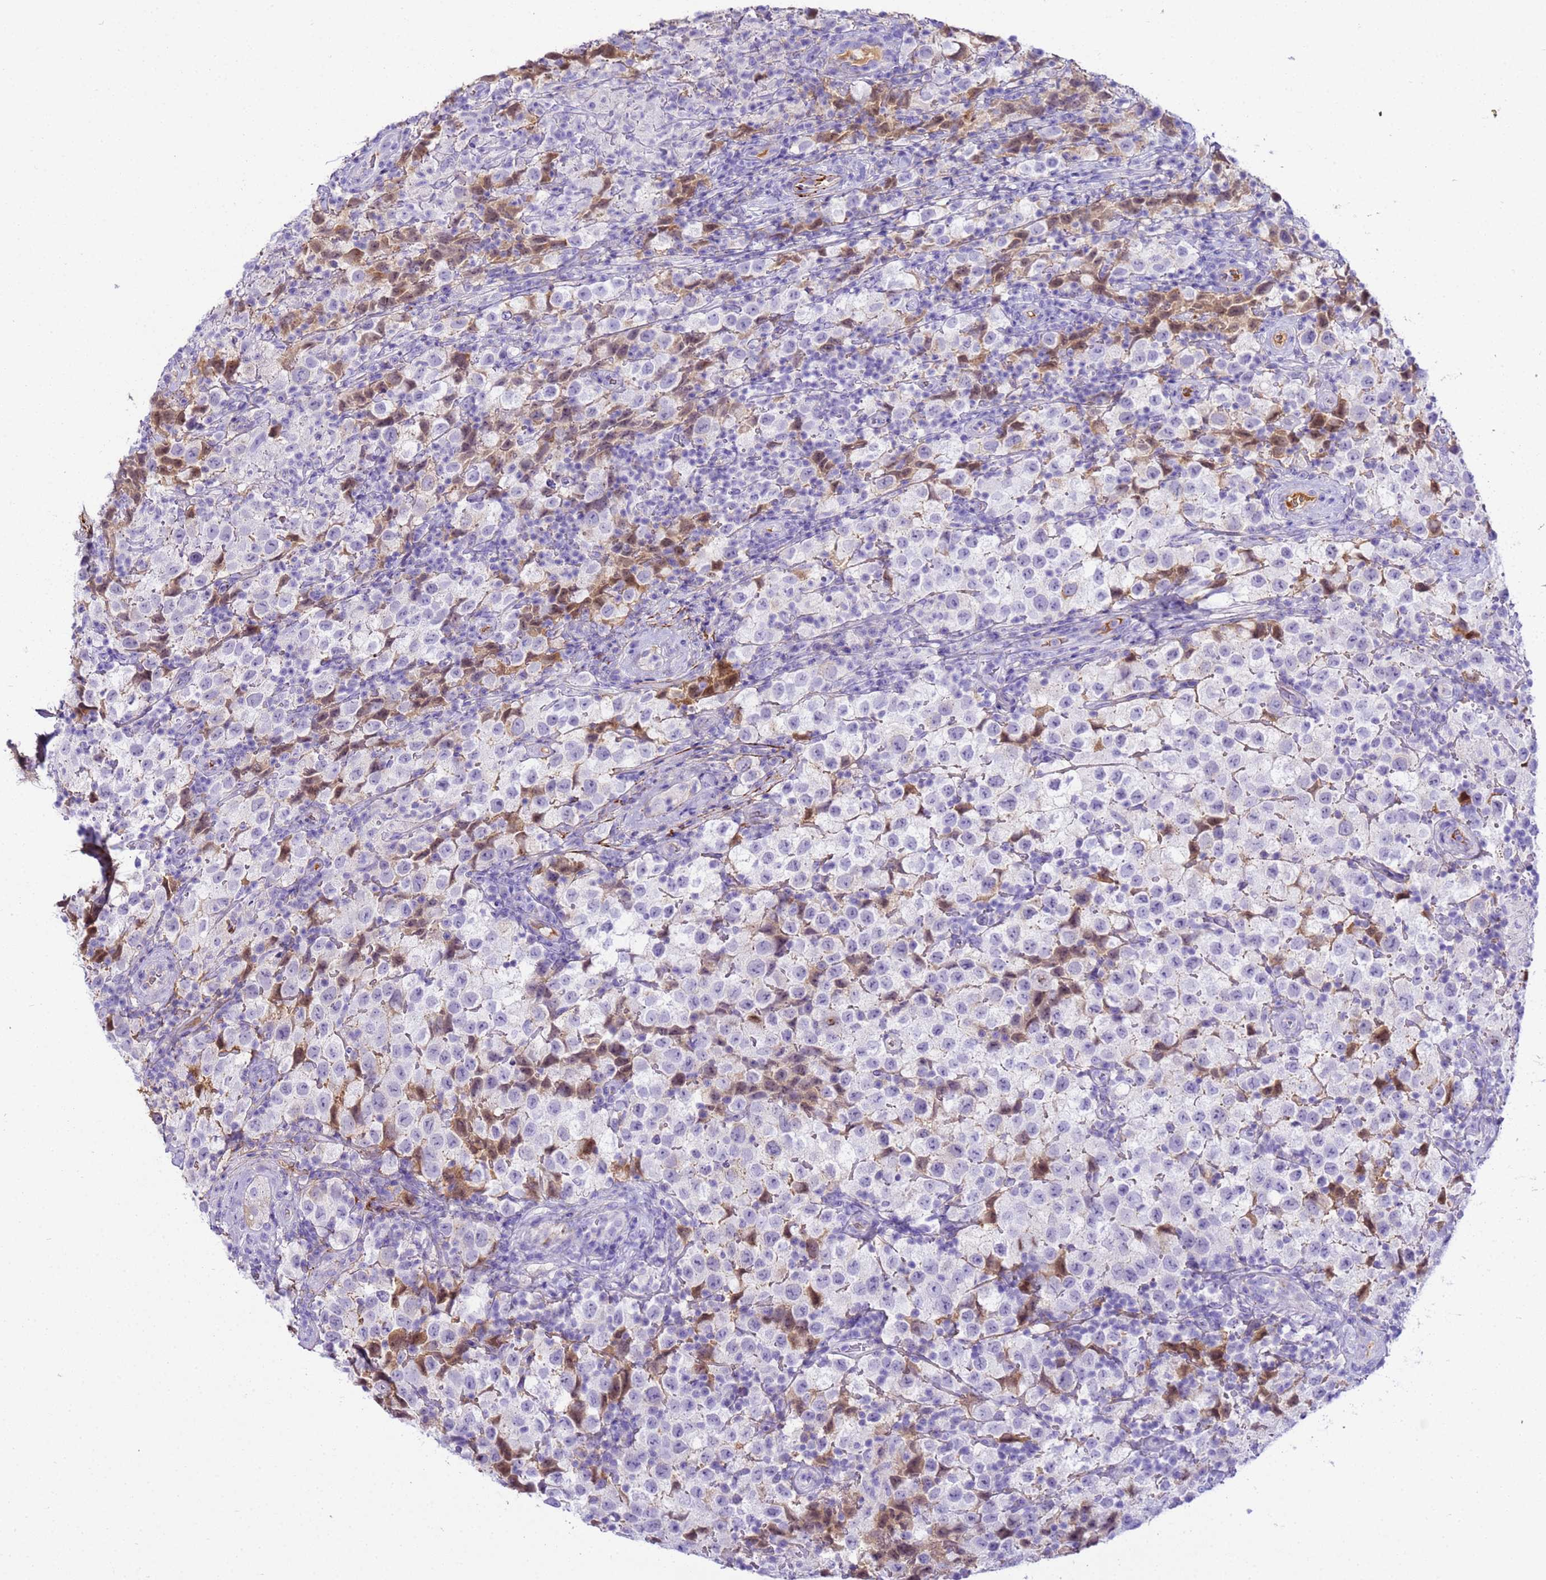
{"staining": {"intensity": "negative", "quantity": "none", "location": "none"}, "tissue": "testis cancer", "cell_type": "Tumor cells", "image_type": "cancer", "snomed": [{"axis": "morphology", "description": "Seminoma, NOS"}, {"axis": "morphology", "description": "Carcinoma, Embryonal, NOS"}, {"axis": "topography", "description": "Testis"}], "caption": "This is an immunohistochemistry histopathology image of human seminoma (testis). There is no staining in tumor cells.", "gene": "CFHR2", "patient": {"sex": "male", "age": 41}}